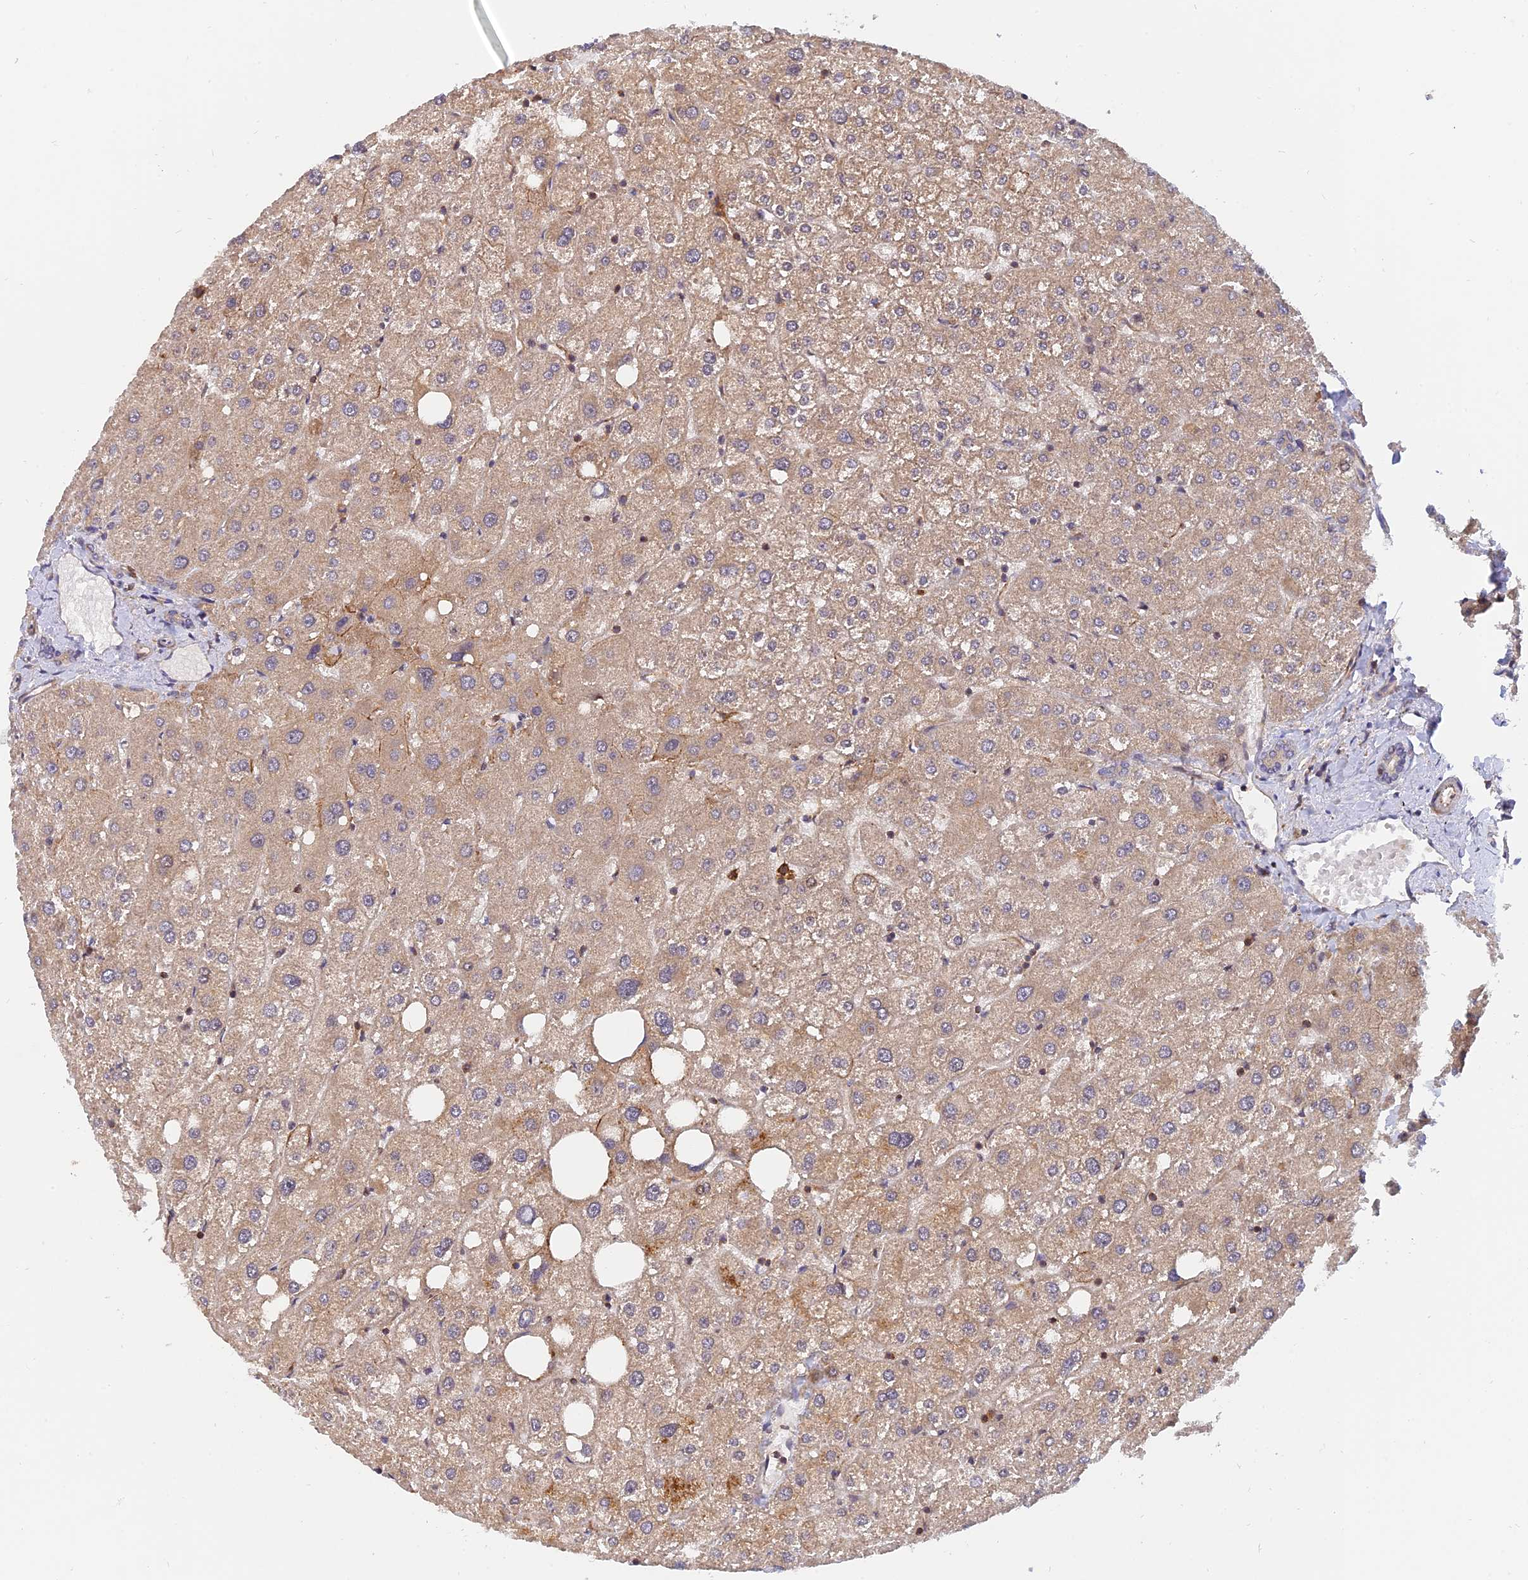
{"staining": {"intensity": "negative", "quantity": "none", "location": "none"}, "tissue": "liver", "cell_type": "Cholangiocytes", "image_type": "normal", "snomed": [{"axis": "morphology", "description": "Normal tissue, NOS"}, {"axis": "topography", "description": "Liver"}], "caption": "Image shows no significant protein expression in cholangiocytes of benign liver.", "gene": "WDR41", "patient": {"sex": "male", "age": 73}}